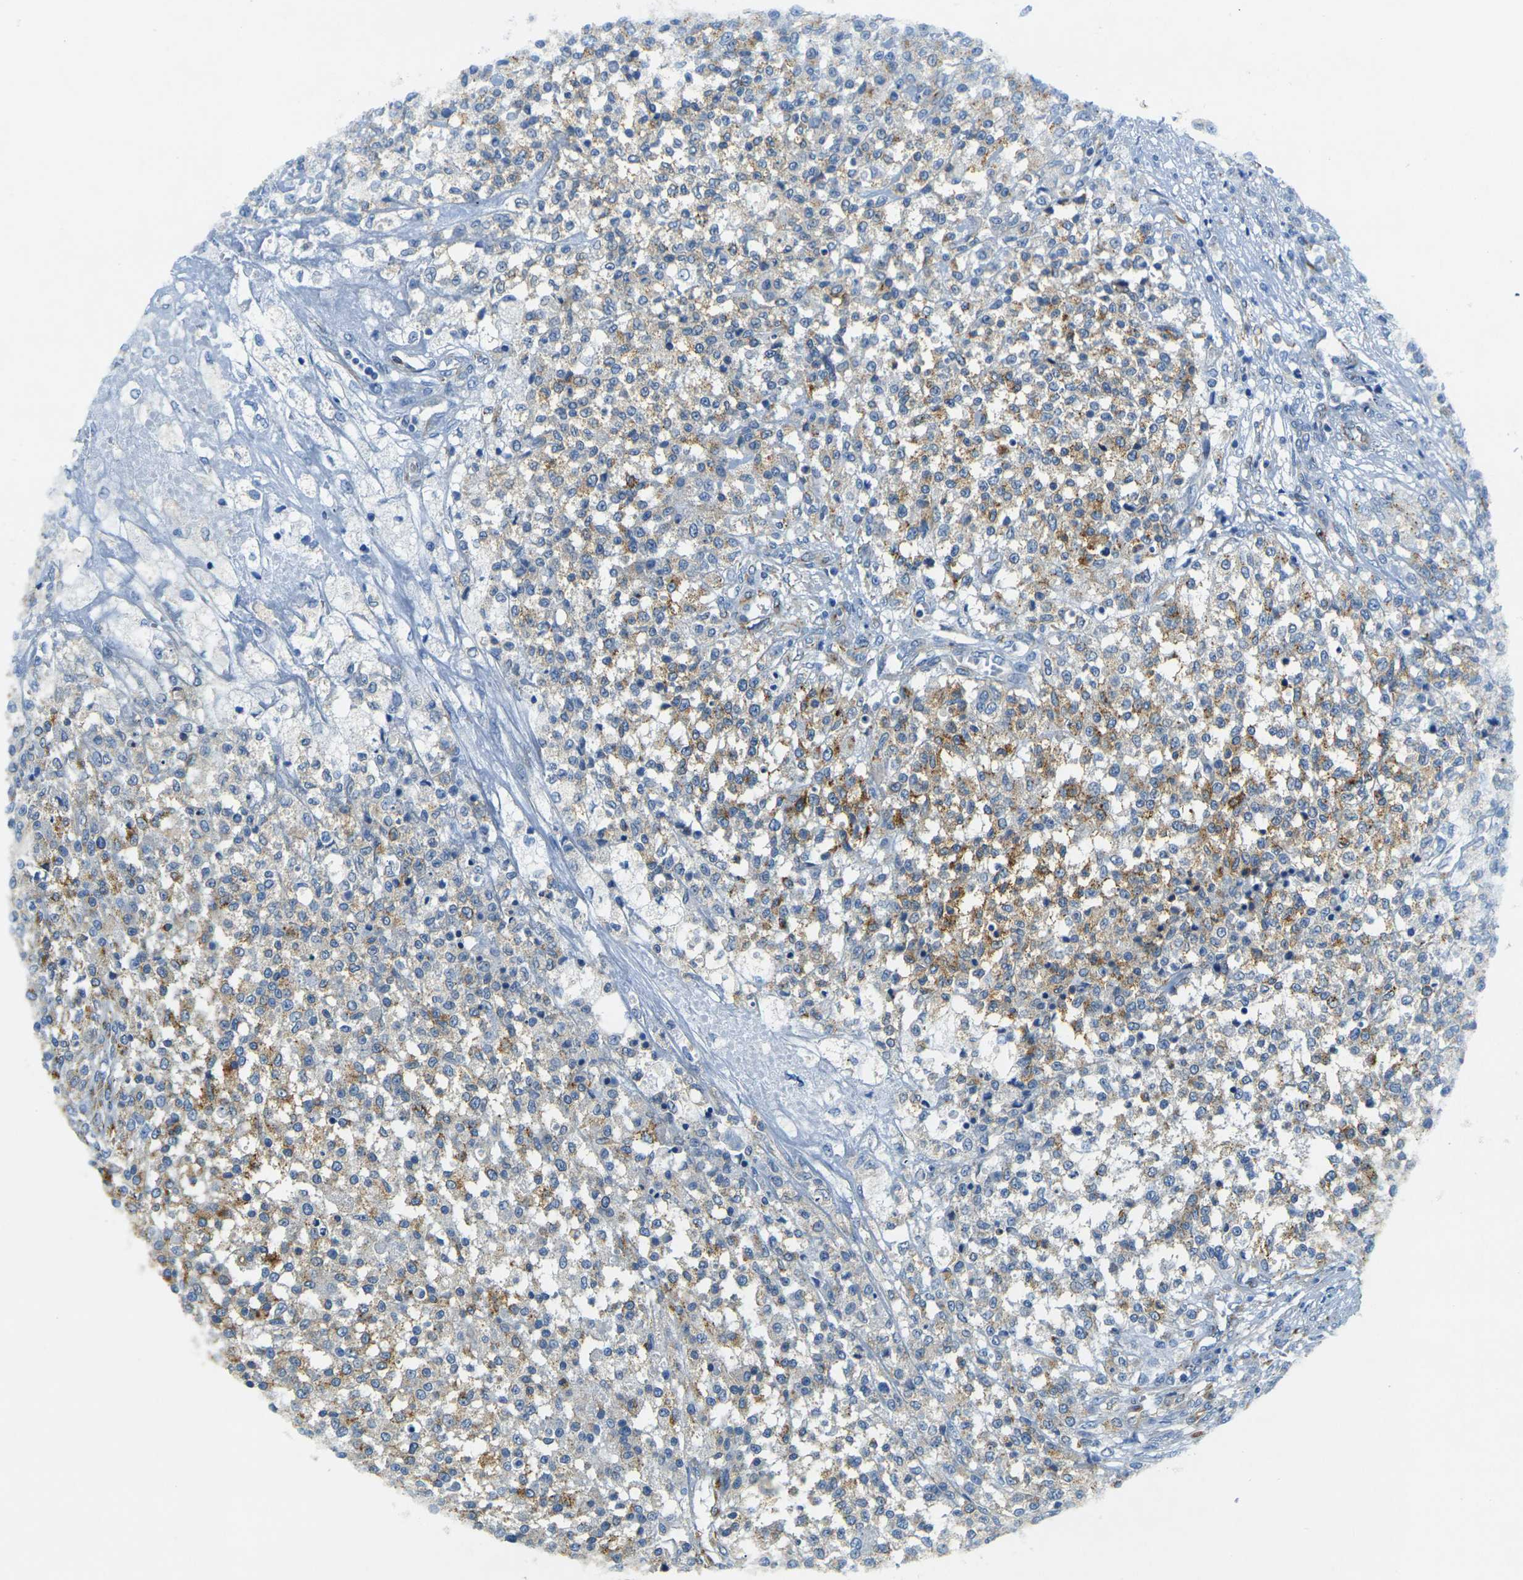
{"staining": {"intensity": "moderate", "quantity": "25%-75%", "location": "cytoplasmic/membranous"}, "tissue": "testis cancer", "cell_type": "Tumor cells", "image_type": "cancer", "snomed": [{"axis": "morphology", "description": "Seminoma, NOS"}, {"axis": "topography", "description": "Testis"}], "caption": "Seminoma (testis) stained with a brown dye shows moderate cytoplasmic/membranous positive expression in approximately 25%-75% of tumor cells.", "gene": "SORT1", "patient": {"sex": "male", "age": 59}}